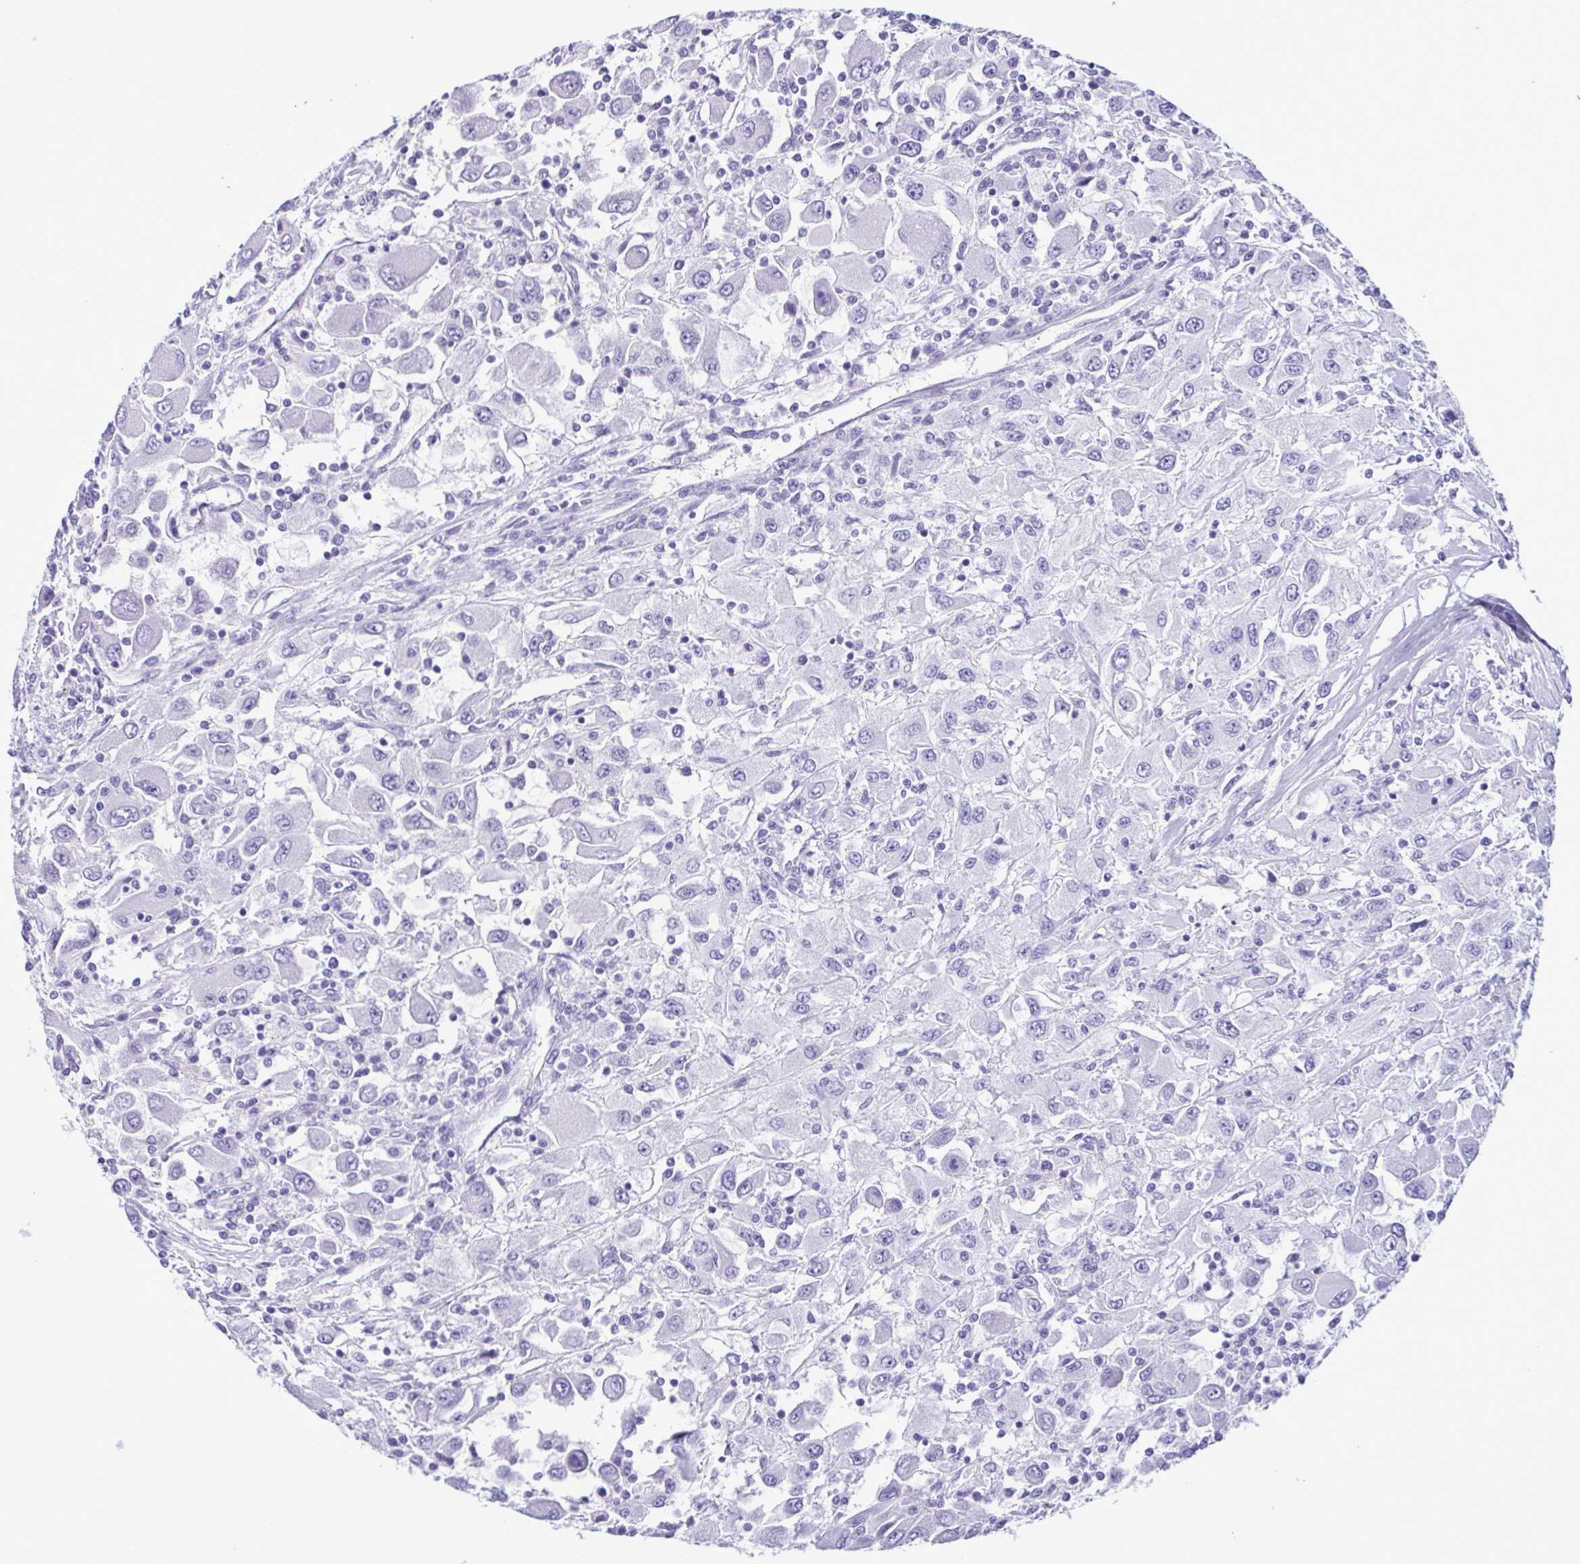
{"staining": {"intensity": "negative", "quantity": "none", "location": "none"}, "tissue": "renal cancer", "cell_type": "Tumor cells", "image_type": "cancer", "snomed": [{"axis": "morphology", "description": "Adenocarcinoma, NOS"}, {"axis": "topography", "description": "Kidney"}], "caption": "Immunohistochemistry of human renal cancer demonstrates no staining in tumor cells.", "gene": "CBY2", "patient": {"sex": "female", "age": 67}}